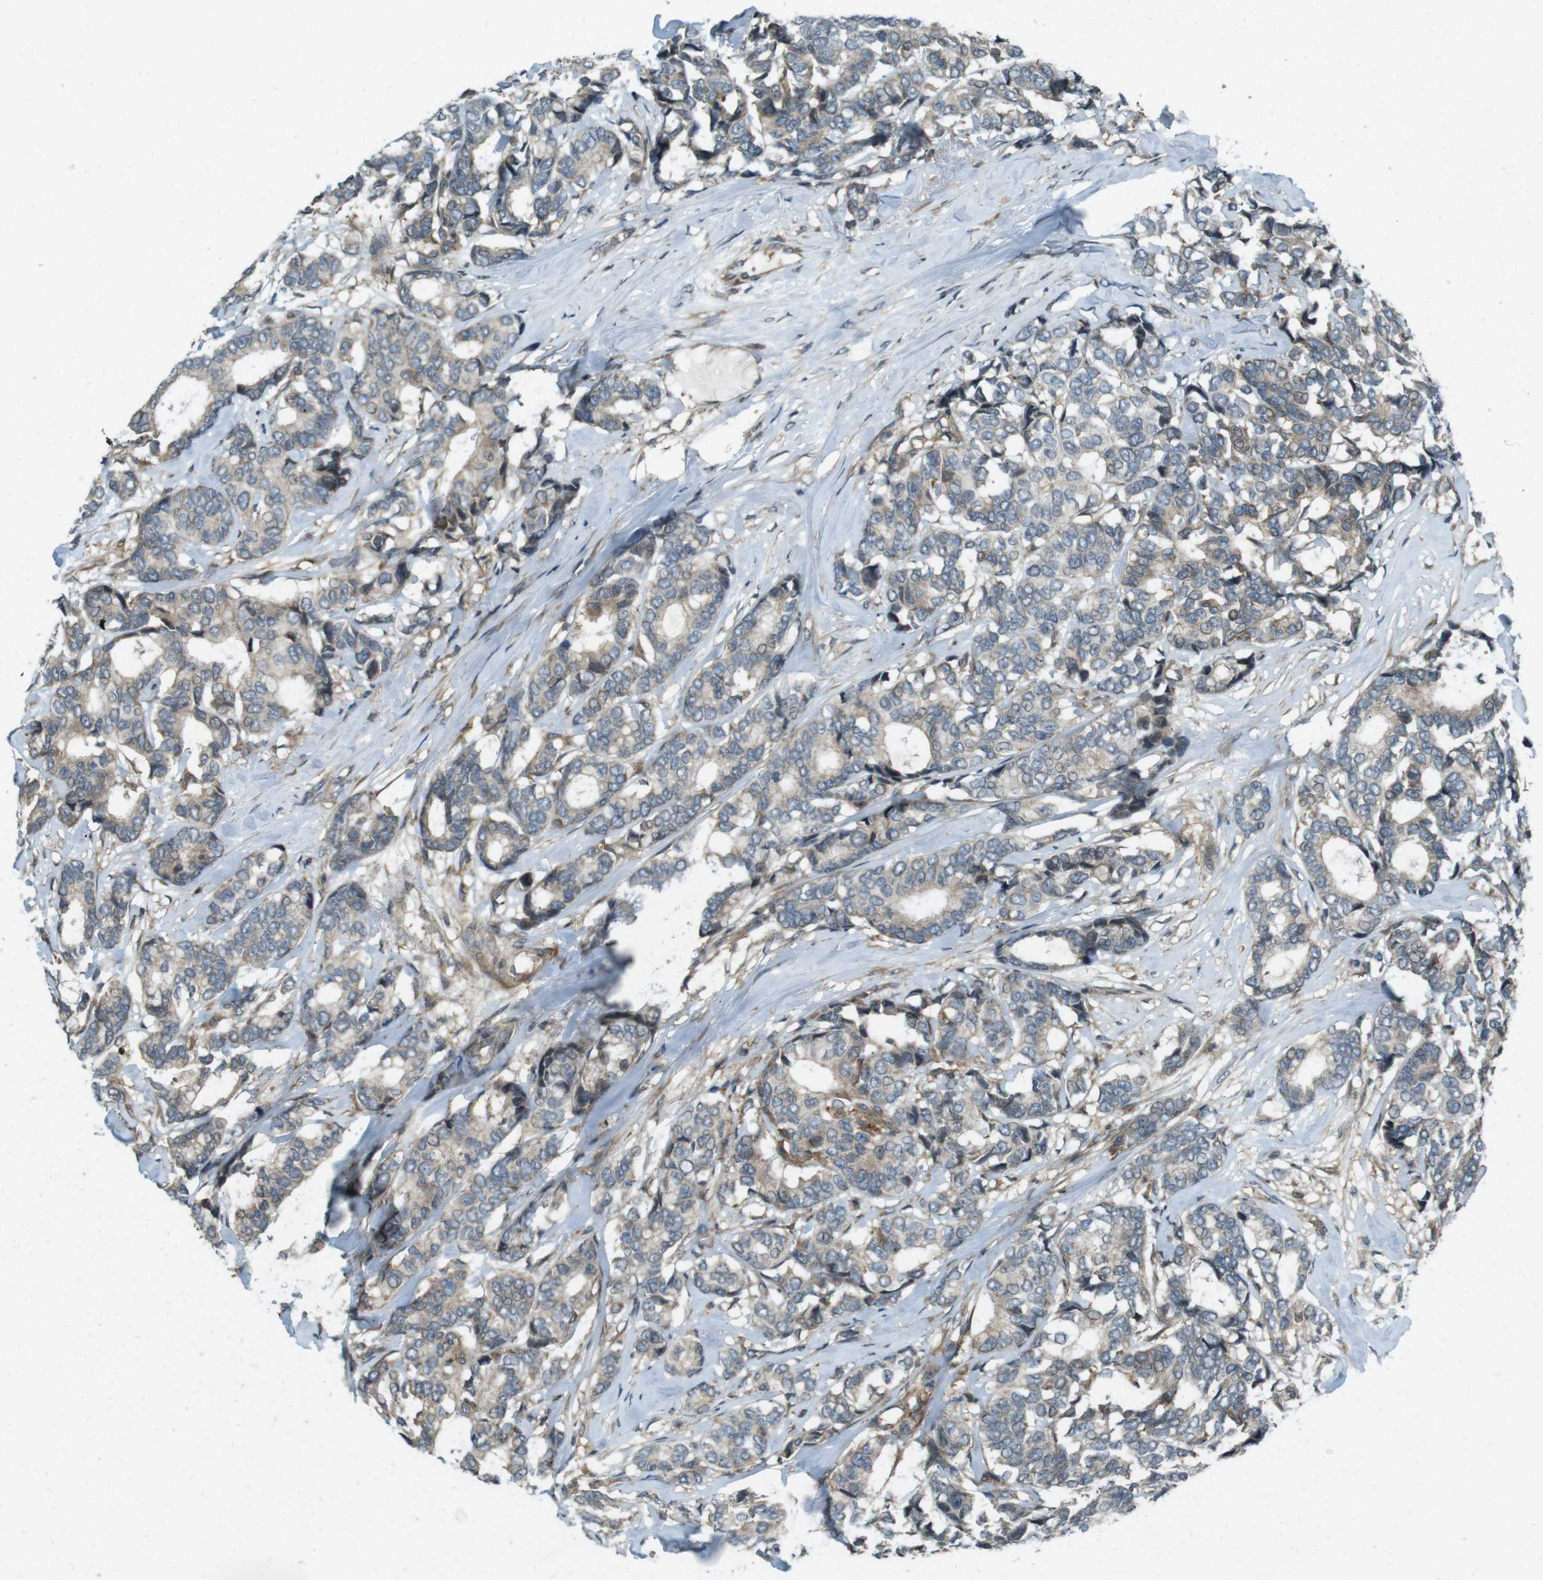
{"staining": {"intensity": "moderate", "quantity": "25%-75%", "location": "cytoplasmic/membranous"}, "tissue": "breast cancer", "cell_type": "Tumor cells", "image_type": "cancer", "snomed": [{"axis": "morphology", "description": "Duct carcinoma"}, {"axis": "topography", "description": "Breast"}], "caption": "A histopathology image showing moderate cytoplasmic/membranous positivity in about 25%-75% of tumor cells in breast infiltrating ductal carcinoma, as visualized by brown immunohistochemical staining.", "gene": "ZYX", "patient": {"sex": "female", "age": 87}}